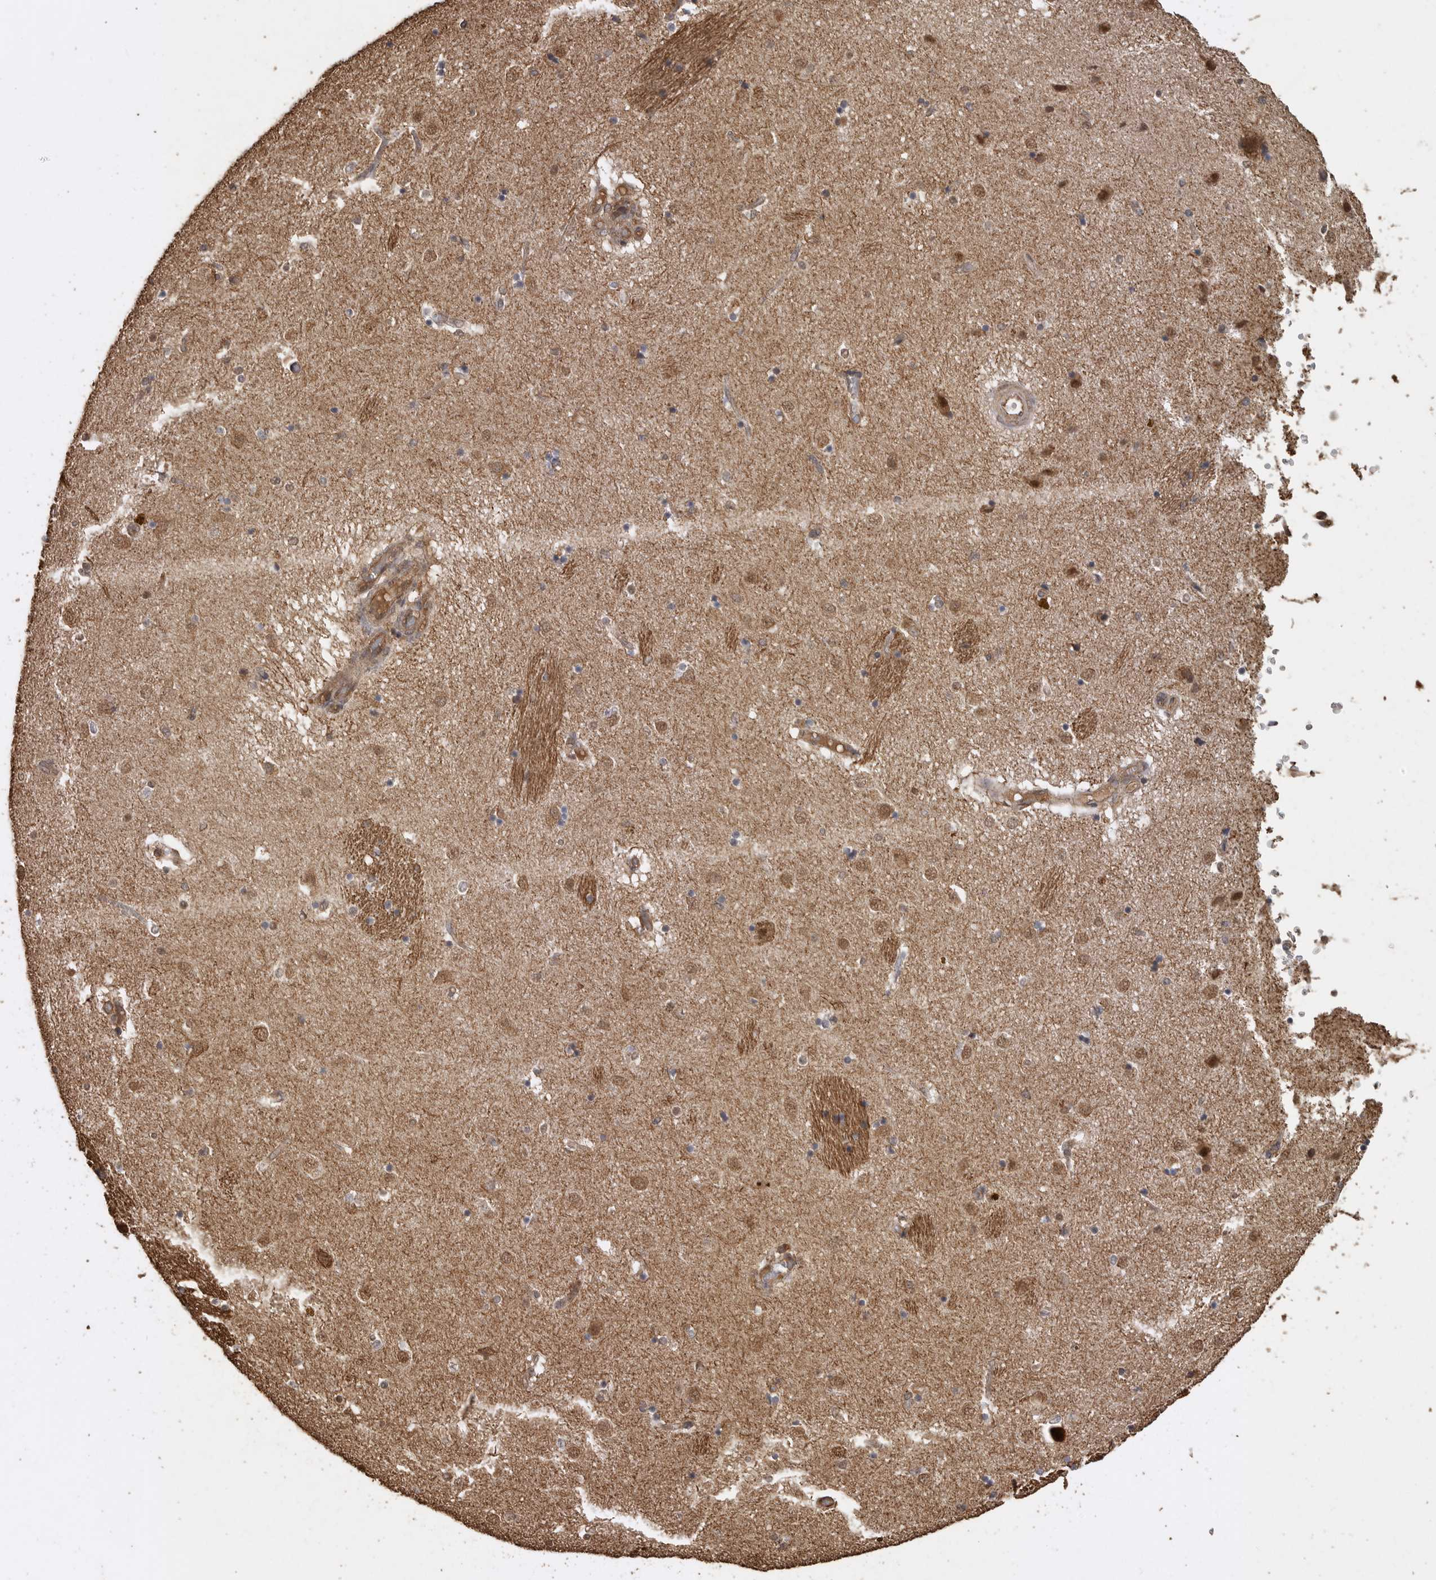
{"staining": {"intensity": "weak", "quantity": "25%-75%", "location": "cytoplasmic/membranous"}, "tissue": "caudate", "cell_type": "Glial cells", "image_type": "normal", "snomed": [{"axis": "morphology", "description": "Normal tissue, NOS"}, {"axis": "topography", "description": "Lateral ventricle wall"}], "caption": "A histopathology image of caudate stained for a protein displays weak cytoplasmic/membranous brown staining in glial cells.", "gene": "PINK1", "patient": {"sex": "male", "age": 70}}